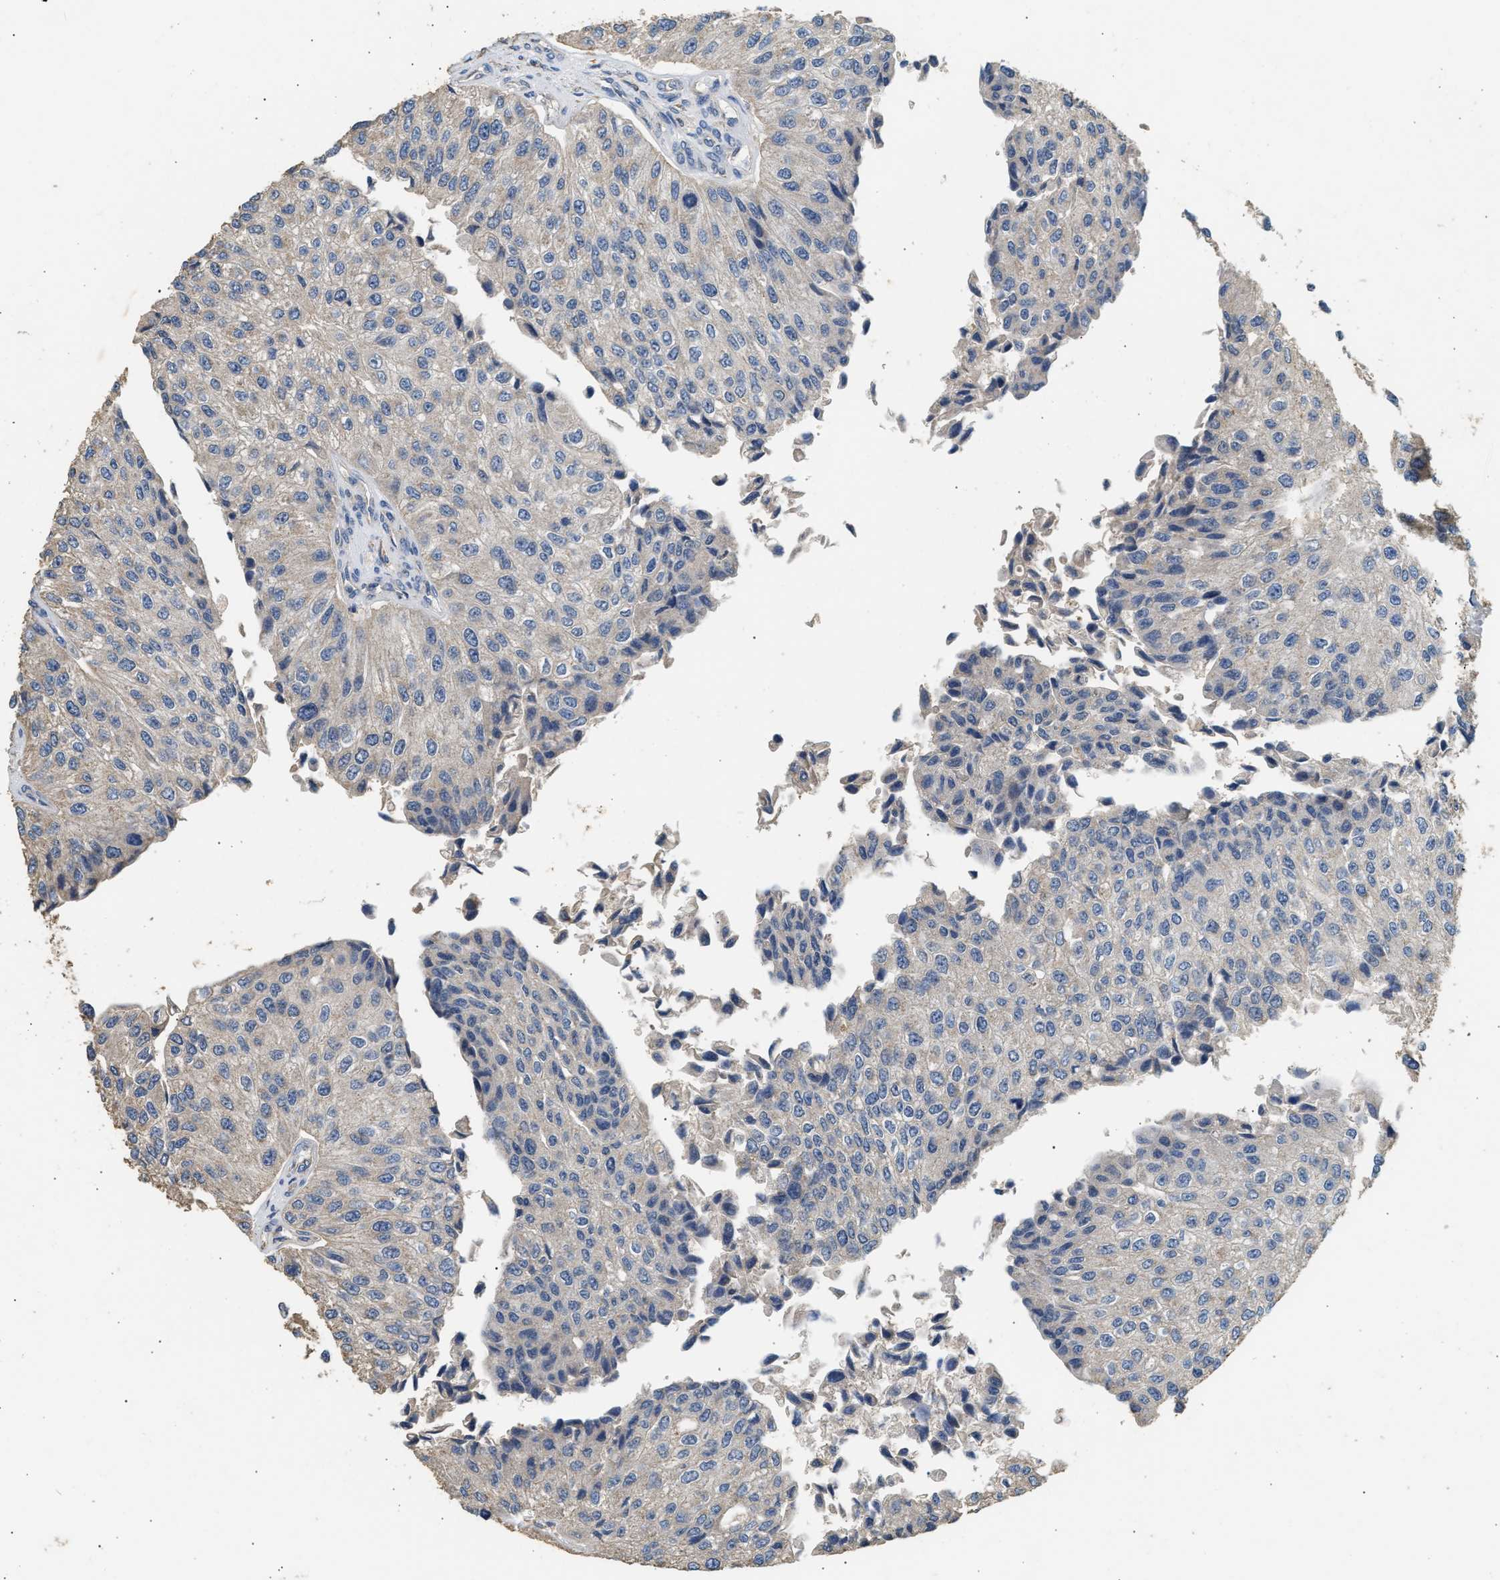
{"staining": {"intensity": "negative", "quantity": "none", "location": "none"}, "tissue": "urothelial cancer", "cell_type": "Tumor cells", "image_type": "cancer", "snomed": [{"axis": "morphology", "description": "Urothelial carcinoma, High grade"}, {"axis": "topography", "description": "Kidney"}, {"axis": "topography", "description": "Urinary bladder"}], "caption": "The IHC image has no significant staining in tumor cells of urothelial cancer tissue. (Immunohistochemistry, brightfield microscopy, high magnification).", "gene": "WDR31", "patient": {"sex": "male", "age": 77}}